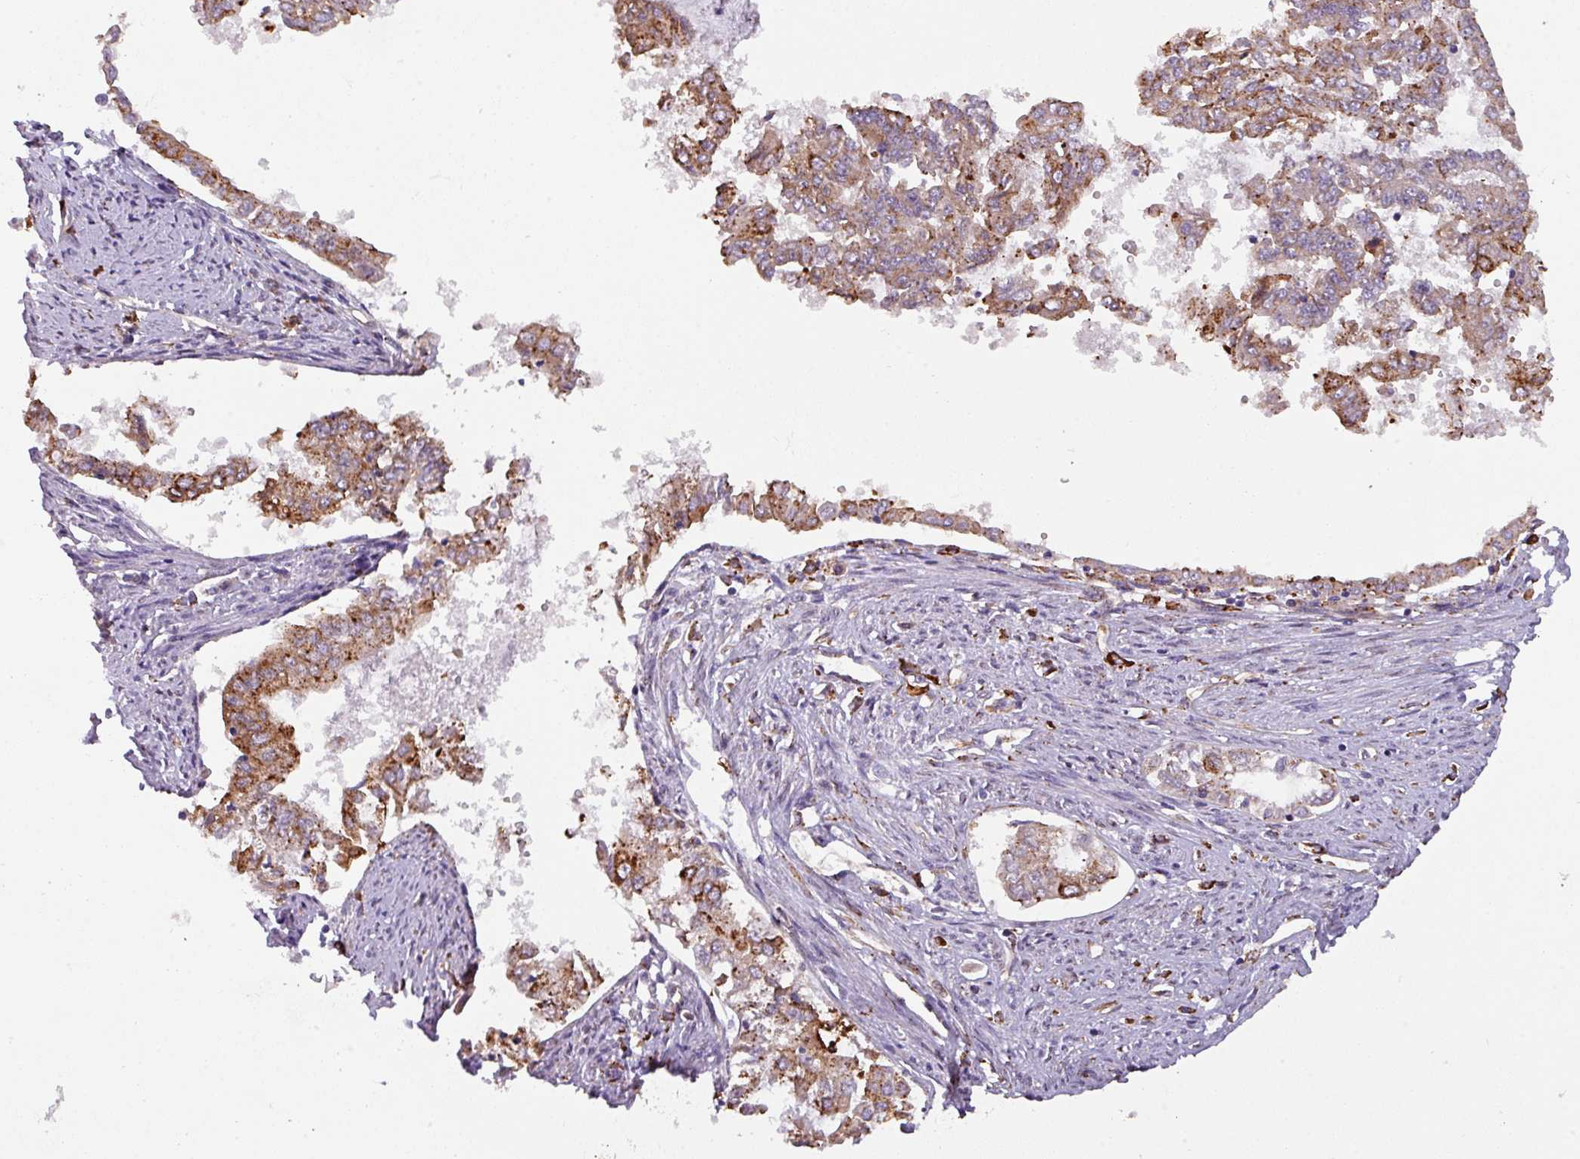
{"staining": {"intensity": "strong", "quantity": ">75%", "location": "cytoplasmic/membranous"}, "tissue": "endometrial cancer", "cell_type": "Tumor cells", "image_type": "cancer", "snomed": [{"axis": "morphology", "description": "Adenocarcinoma, NOS"}, {"axis": "topography", "description": "Endometrium"}], "caption": "Endometrial cancer stained with DAB IHC shows high levels of strong cytoplasmic/membranous staining in about >75% of tumor cells.", "gene": "BUD23", "patient": {"sex": "female", "age": 76}}